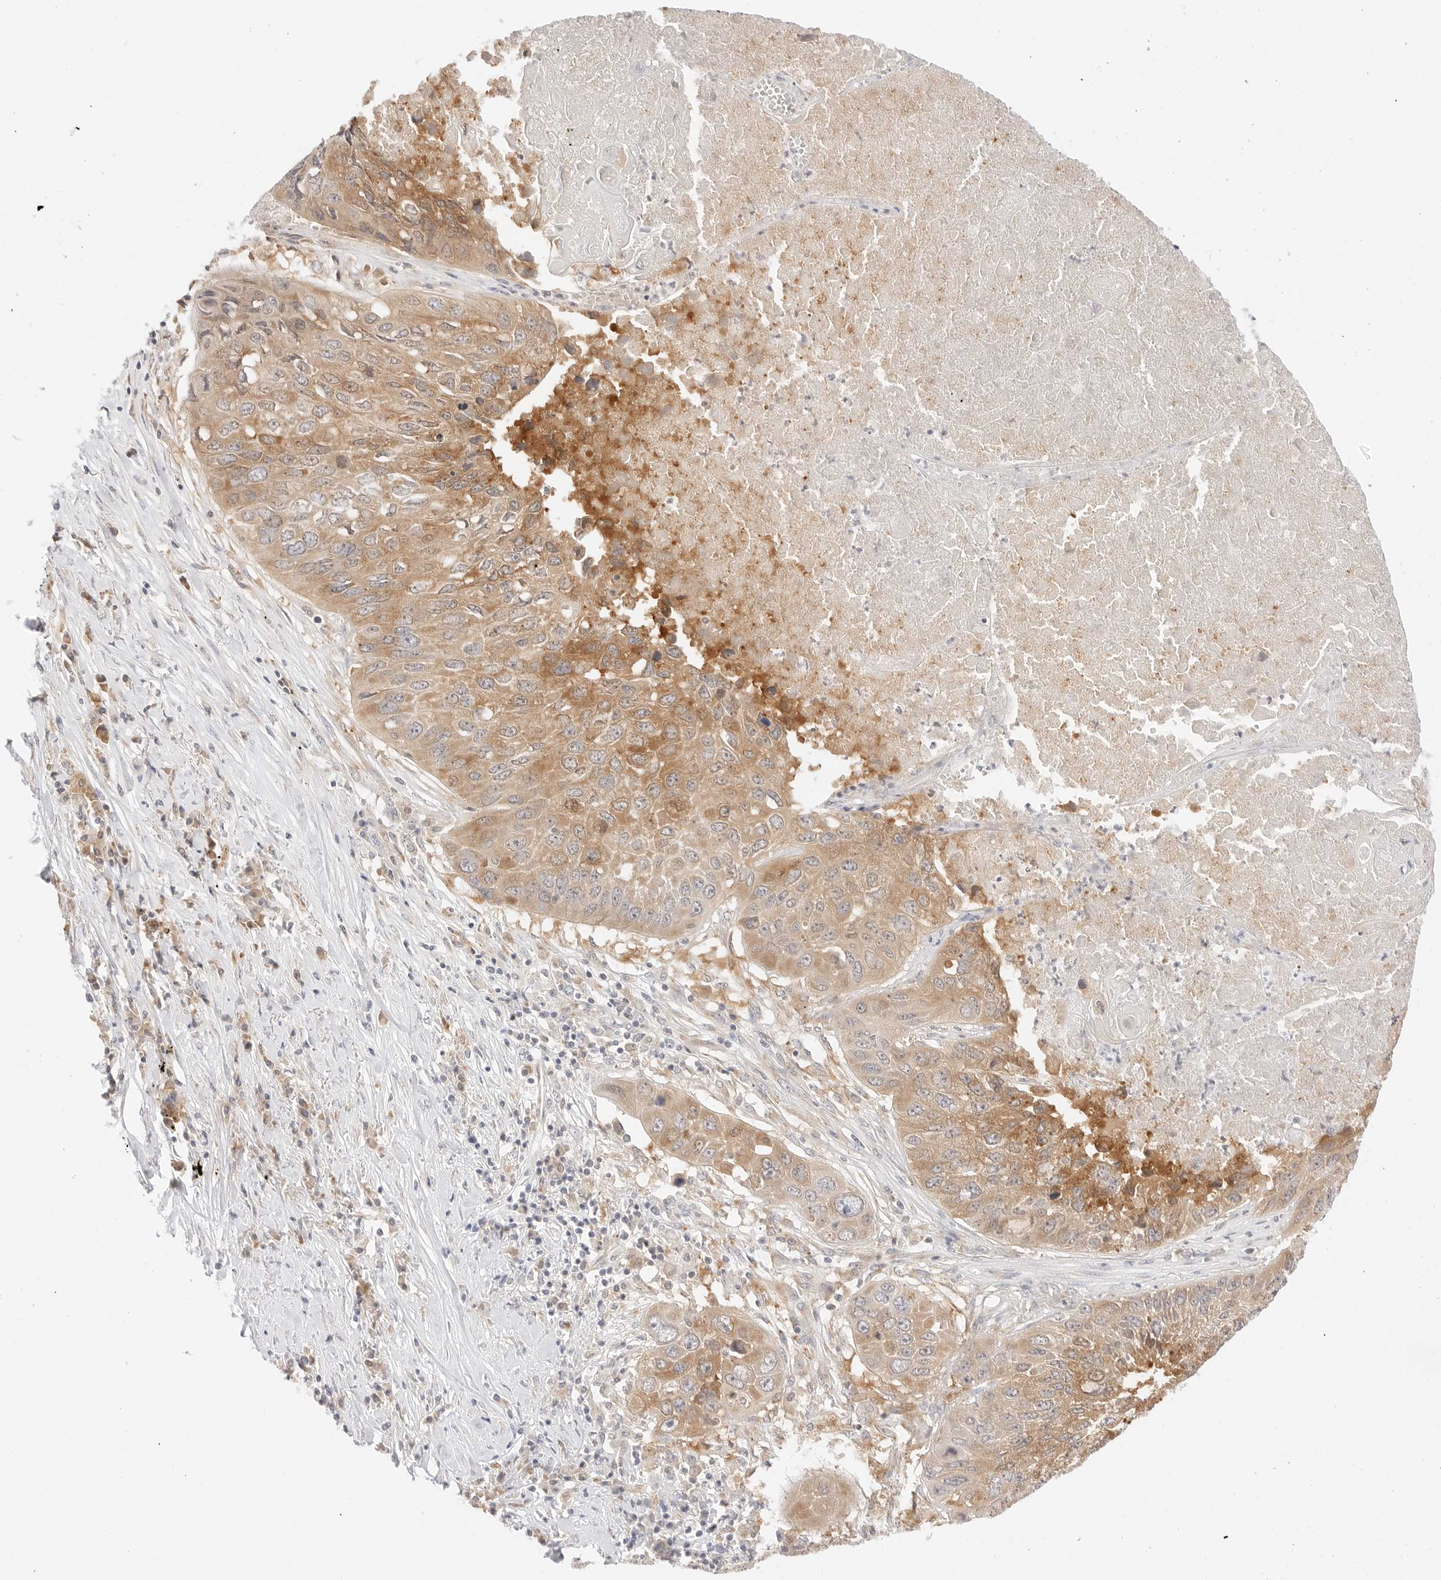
{"staining": {"intensity": "moderate", "quantity": ">75%", "location": "cytoplasmic/membranous"}, "tissue": "lung cancer", "cell_type": "Tumor cells", "image_type": "cancer", "snomed": [{"axis": "morphology", "description": "Squamous cell carcinoma, NOS"}, {"axis": "topography", "description": "Lung"}], "caption": "An immunohistochemistry micrograph of neoplastic tissue is shown. Protein staining in brown labels moderate cytoplasmic/membranous positivity in lung squamous cell carcinoma within tumor cells. The staining is performed using DAB brown chromogen to label protein expression. The nuclei are counter-stained blue using hematoxylin.", "gene": "ERO1B", "patient": {"sex": "male", "age": 61}}